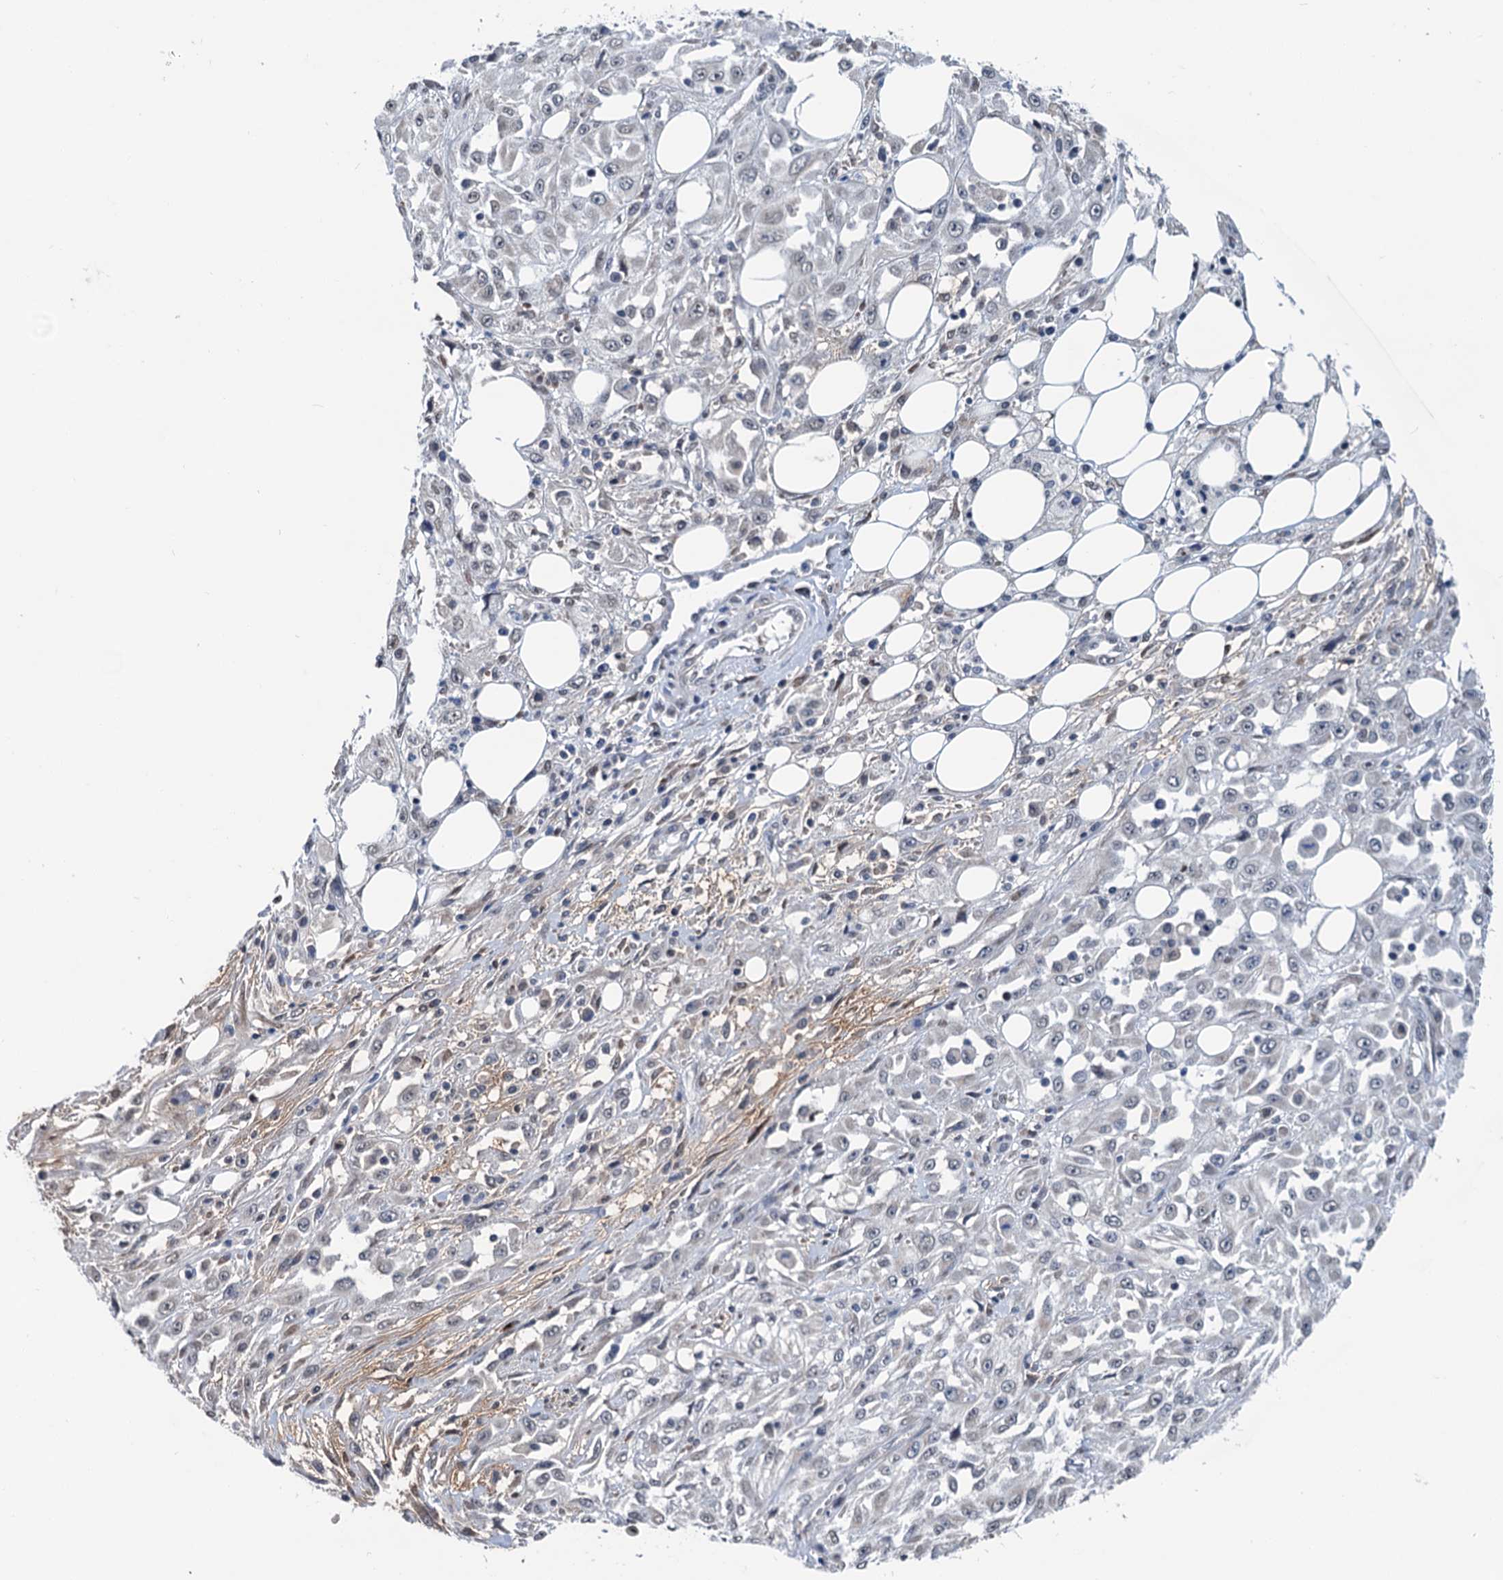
{"staining": {"intensity": "negative", "quantity": "none", "location": "none"}, "tissue": "skin cancer", "cell_type": "Tumor cells", "image_type": "cancer", "snomed": [{"axis": "morphology", "description": "Squamous cell carcinoma, NOS"}, {"axis": "morphology", "description": "Squamous cell carcinoma, metastatic, NOS"}, {"axis": "topography", "description": "Skin"}, {"axis": "topography", "description": "Lymph node"}], "caption": "The IHC histopathology image has no significant positivity in tumor cells of skin cancer (metastatic squamous cell carcinoma) tissue.", "gene": "SHLD1", "patient": {"sex": "male", "age": 75}}